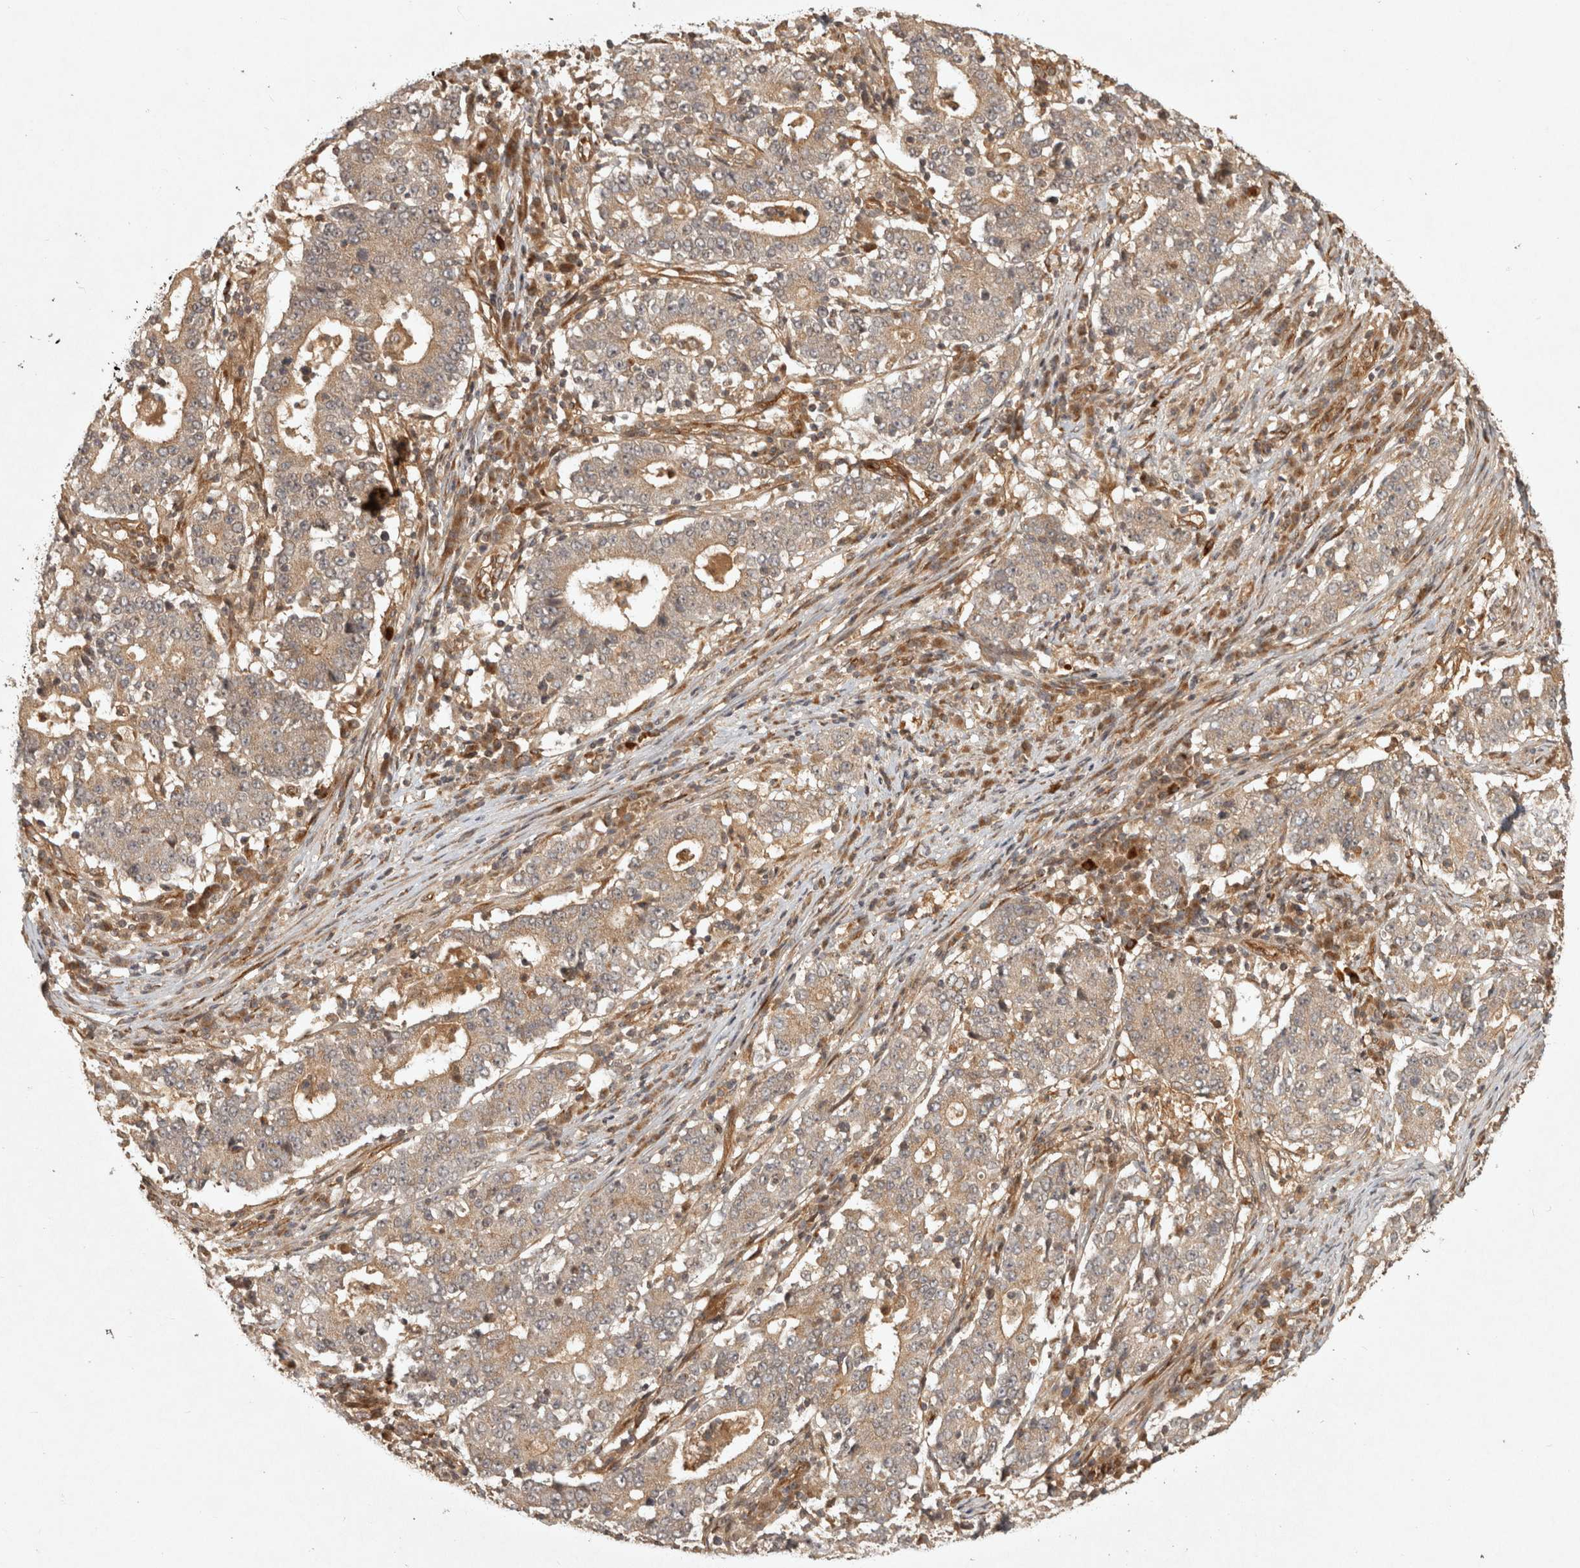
{"staining": {"intensity": "weak", "quantity": "25%-75%", "location": "cytoplasmic/membranous"}, "tissue": "stomach cancer", "cell_type": "Tumor cells", "image_type": "cancer", "snomed": [{"axis": "morphology", "description": "Adenocarcinoma, NOS"}, {"axis": "topography", "description": "Stomach"}], "caption": "Weak cytoplasmic/membranous positivity for a protein is seen in approximately 25%-75% of tumor cells of stomach adenocarcinoma using IHC.", "gene": "CAMSAP2", "patient": {"sex": "male", "age": 59}}